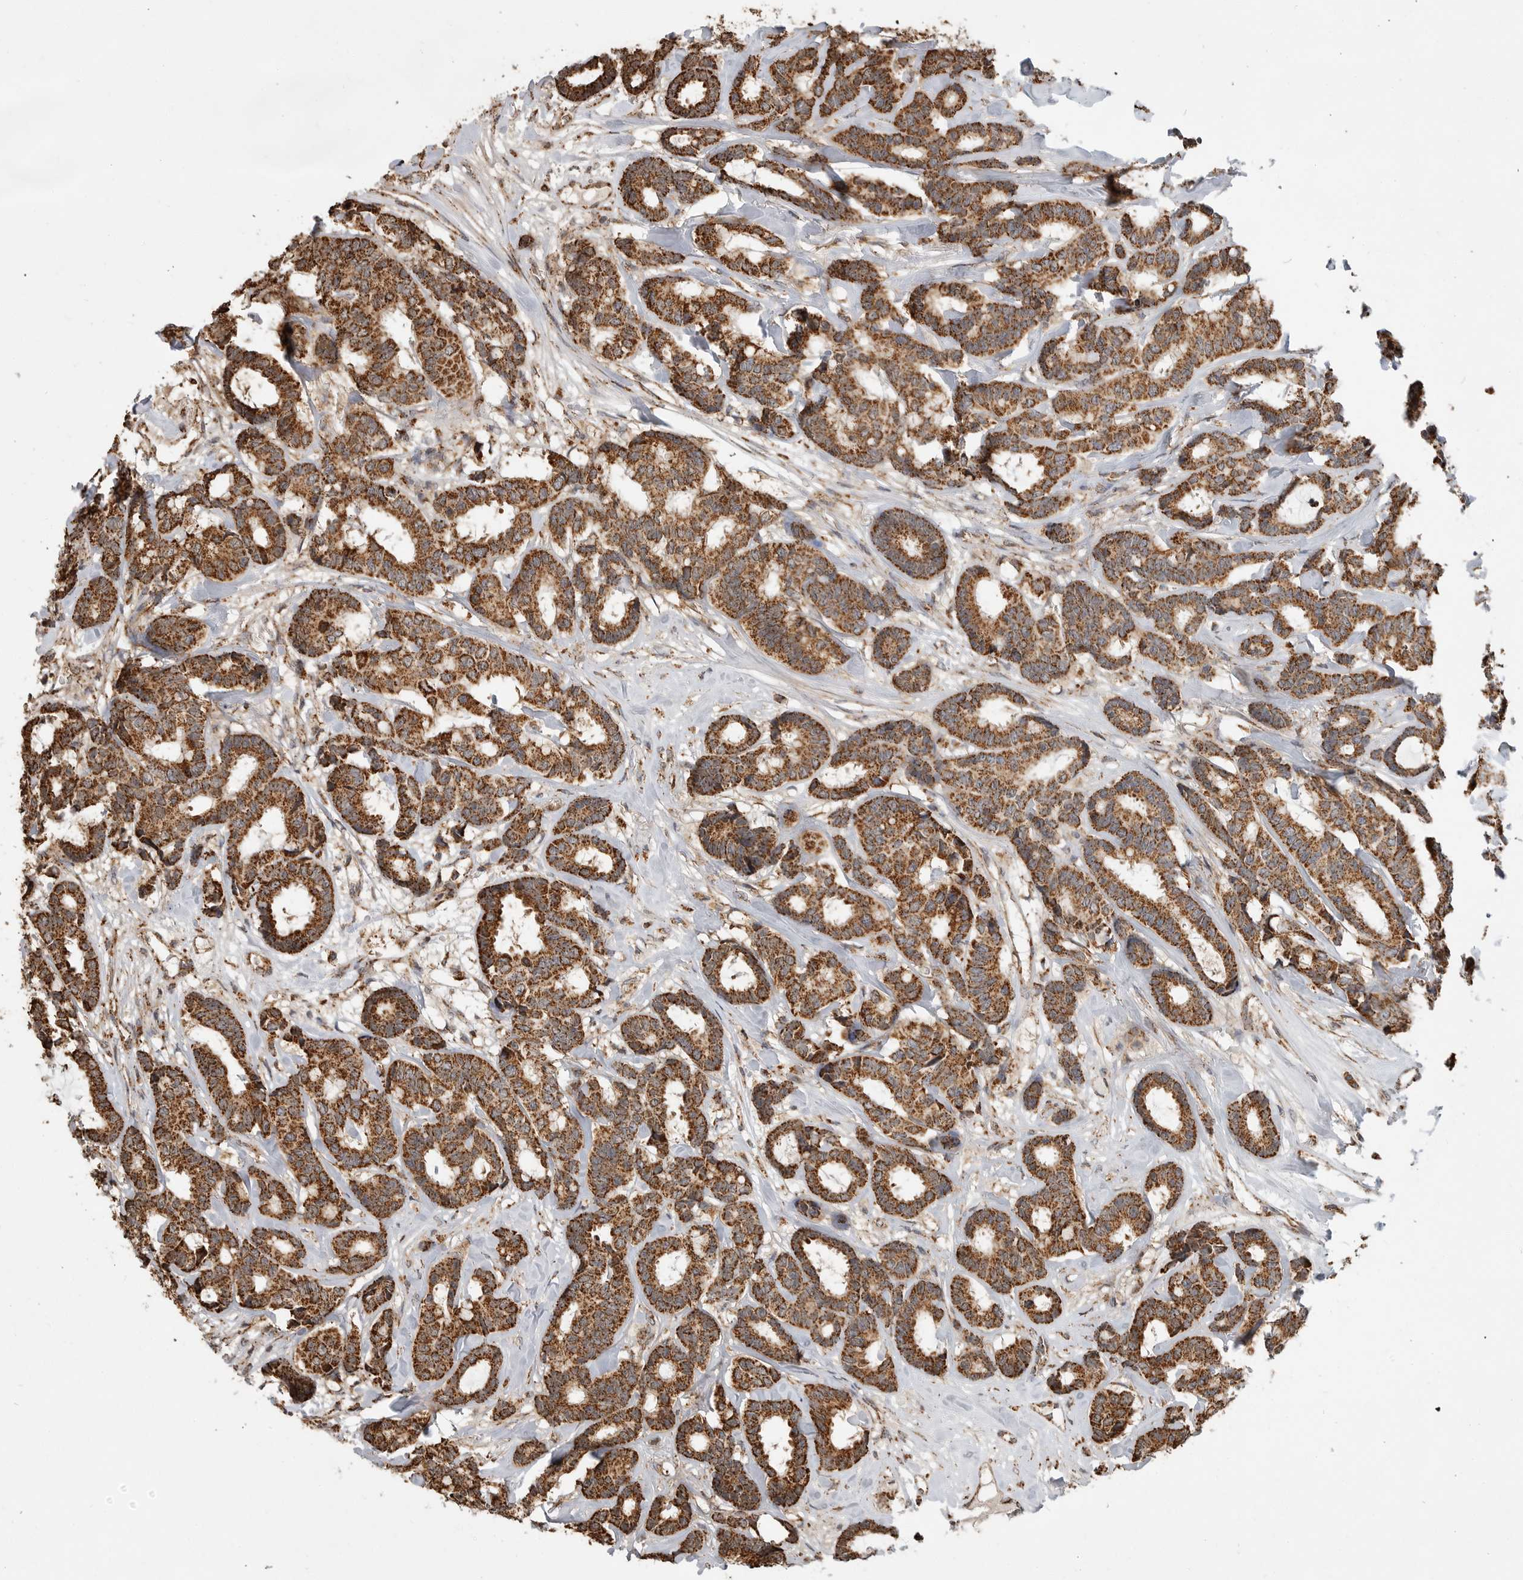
{"staining": {"intensity": "strong", "quantity": ">75%", "location": "cytoplasmic/membranous"}, "tissue": "breast cancer", "cell_type": "Tumor cells", "image_type": "cancer", "snomed": [{"axis": "morphology", "description": "Duct carcinoma"}, {"axis": "topography", "description": "Breast"}], "caption": "IHC histopathology image of neoplastic tissue: human infiltrating ductal carcinoma (breast) stained using immunohistochemistry demonstrates high levels of strong protein expression localized specifically in the cytoplasmic/membranous of tumor cells, appearing as a cytoplasmic/membranous brown color.", "gene": "GCNT2", "patient": {"sex": "female", "age": 87}}